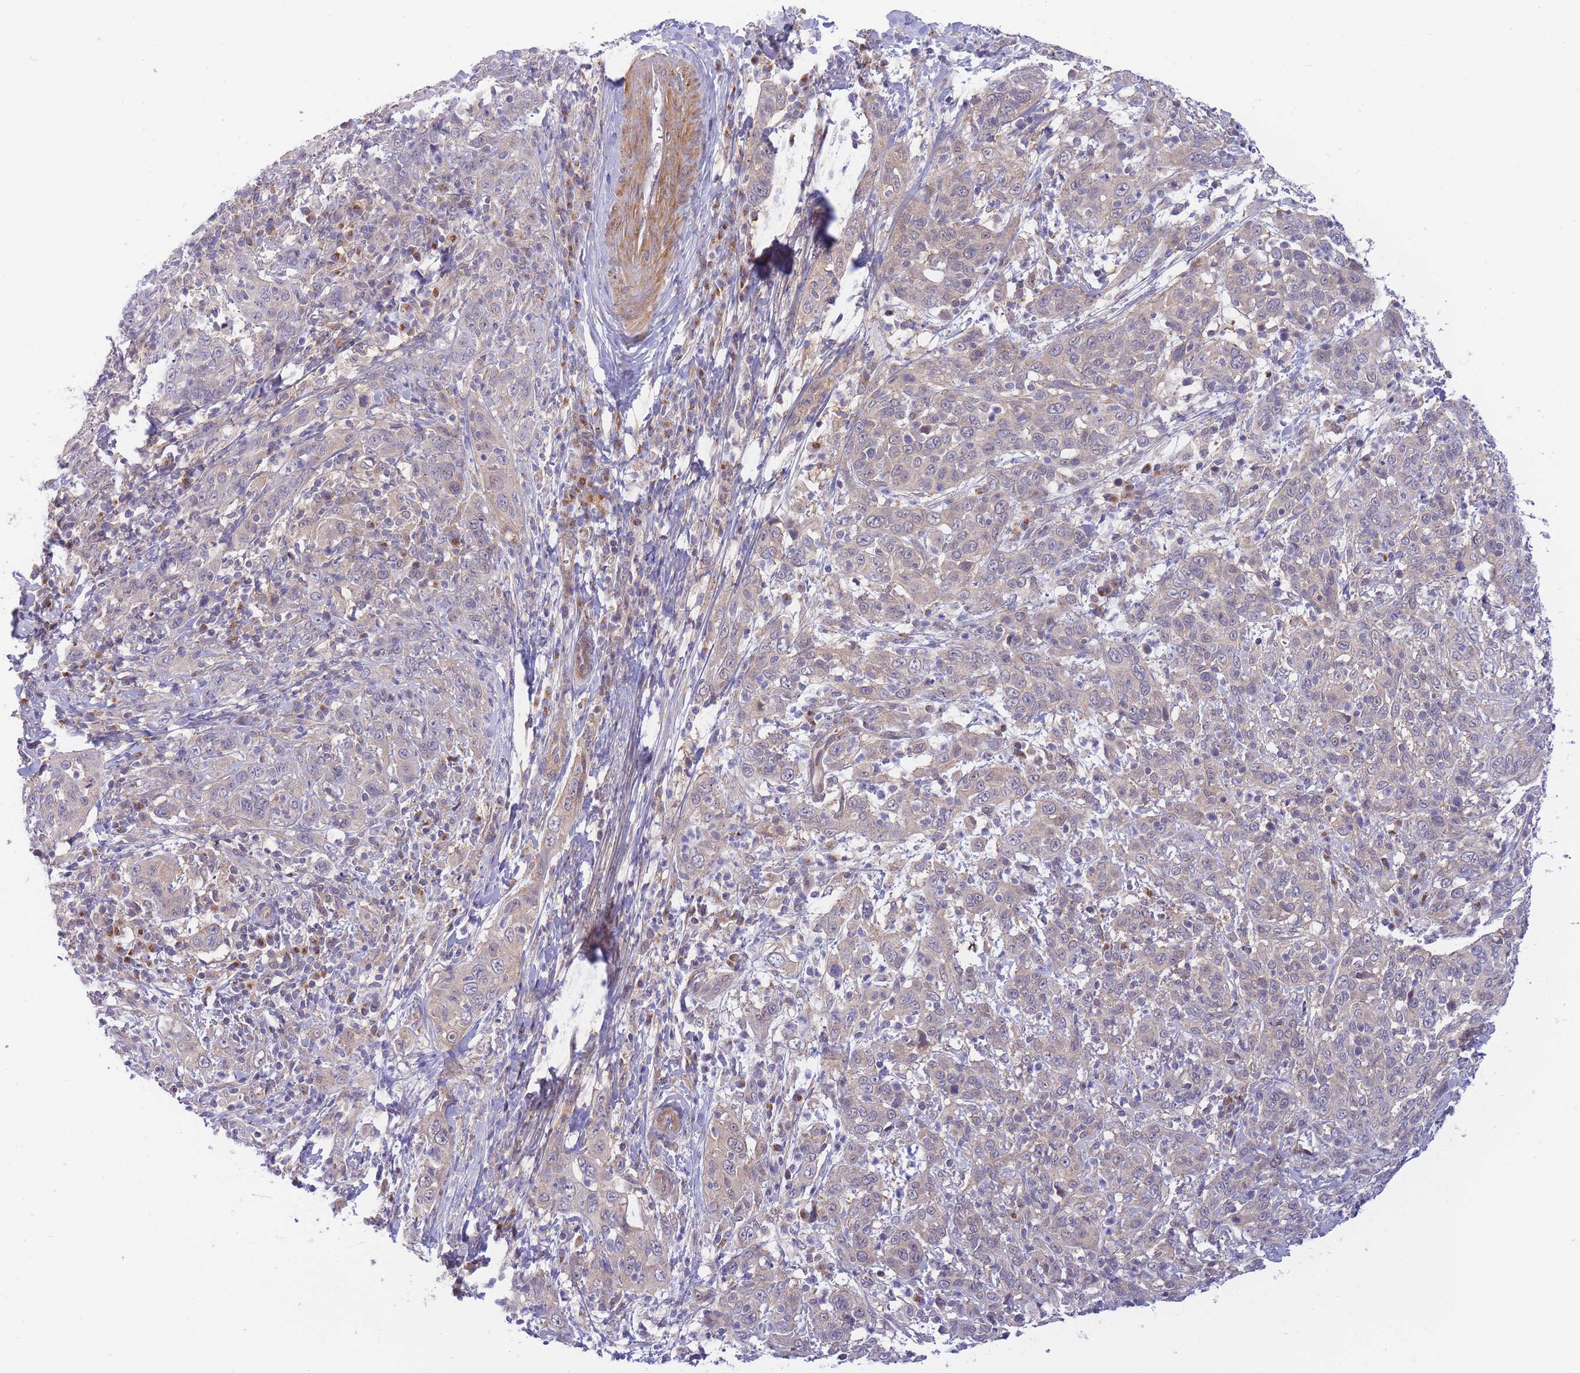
{"staining": {"intensity": "negative", "quantity": "none", "location": "none"}, "tissue": "cervical cancer", "cell_type": "Tumor cells", "image_type": "cancer", "snomed": [{"axis": "morphology", "description": "Squamous cell carcinoma, NOS"}, {"axis": "topography", "description": "Cervix"}], "caption": "Histopathology image shows no protein staining in tumor cells of squamous cell carcinoma (cervical) tissue. (Immunohistochemistry (ihc), brightfield microscopy, high magnification).", "gene": "APOL4", "patient": {"sex": "female", "age": 46}}